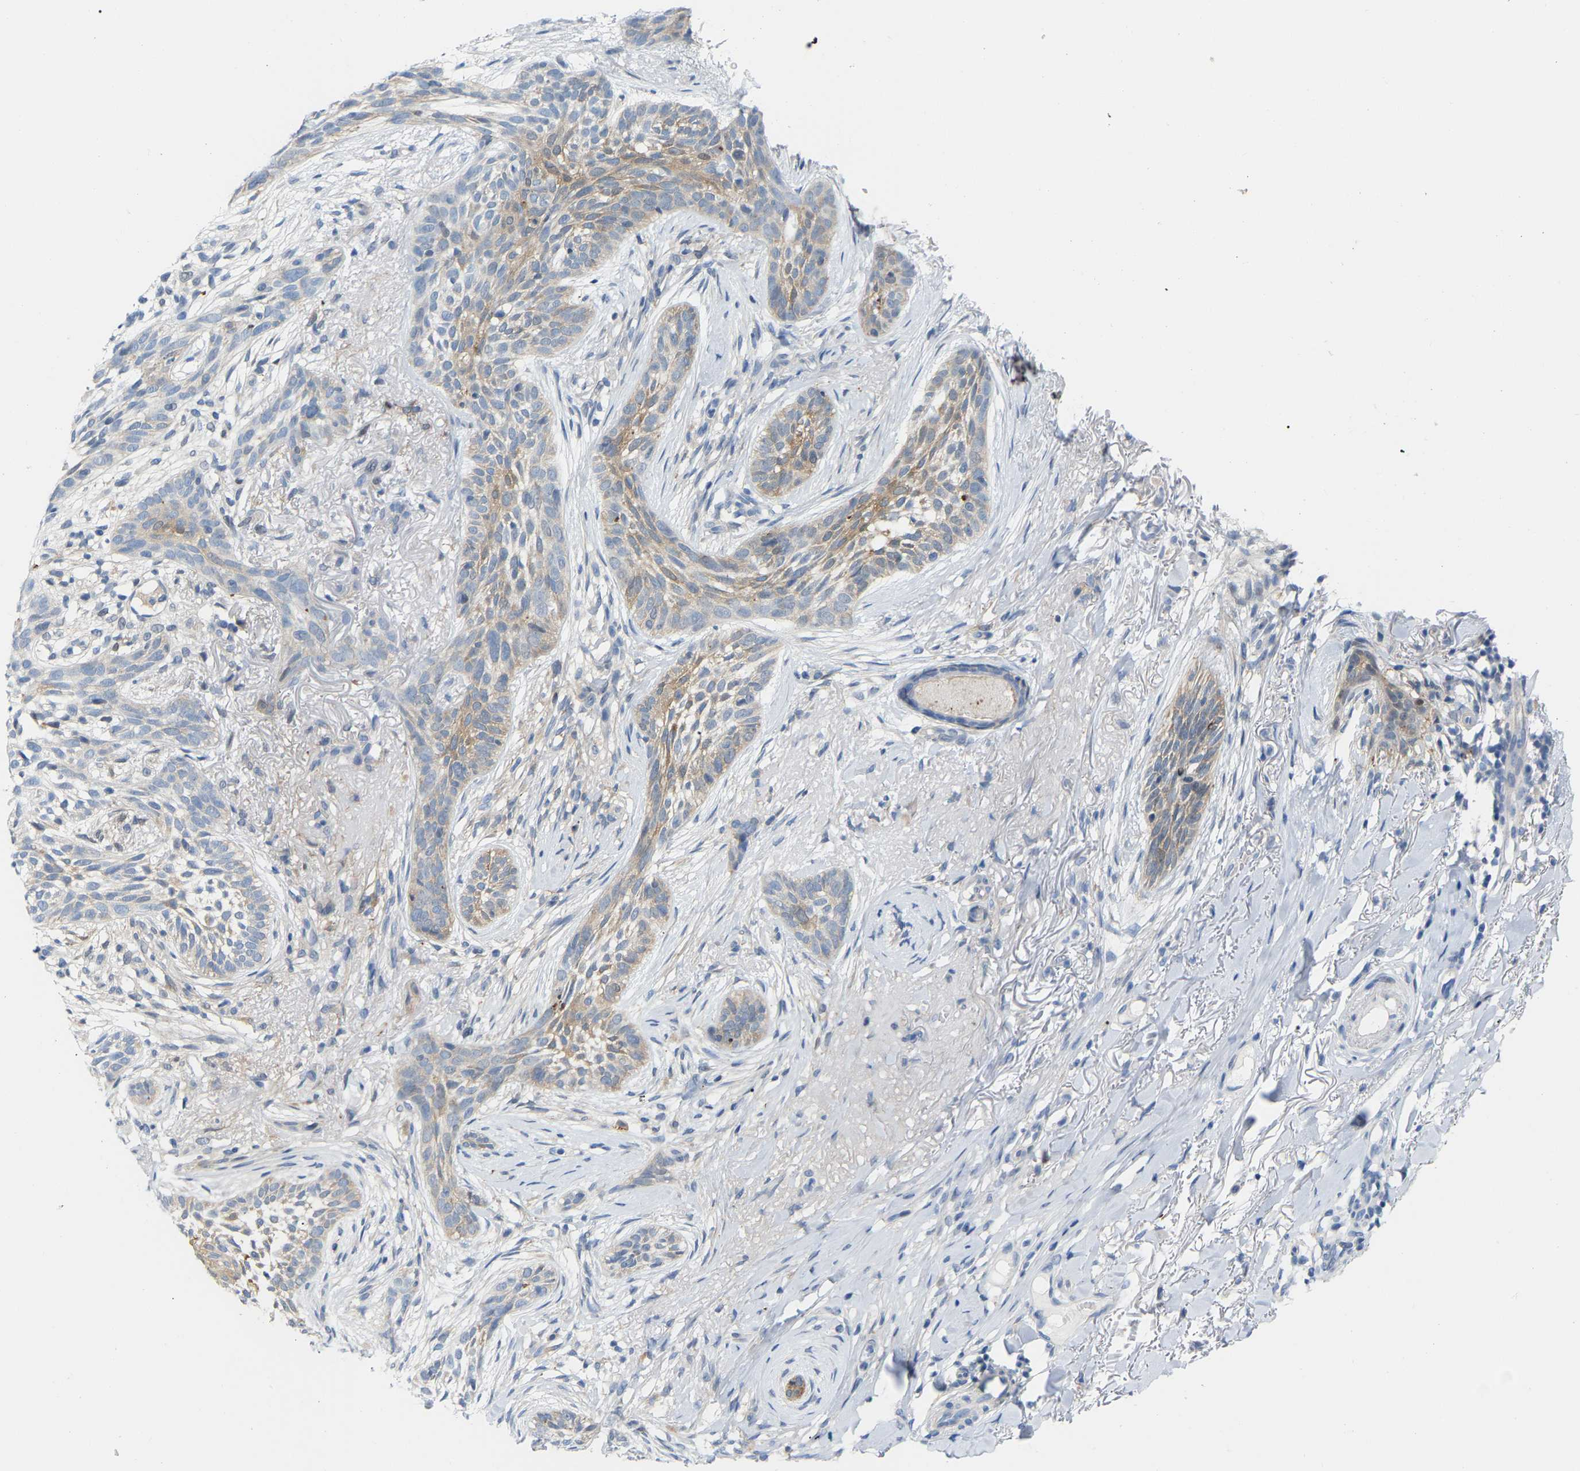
{"staining": {"intensity": "weak", "quantity": "25%-75%", "location": "cytoplasmic/membranous"}, "tissue": "skin cancer", "cell_type": "Tumor cells", "image_type": "cancer", "snomed": [{"axis": "morphology", "description": "Basal cell carcinoma"}, {"axis": "topography", "description": "Skin"}], "caption": "A high-resolution histopathology image shows IHC staining of skin basal cell carcinoma, which displays weak cytoplasmic/membranous expression in approximately 25%-75% of tumor cells.", "gene": "ABTB2", "patient": {"sex": "female", "age": 88}}